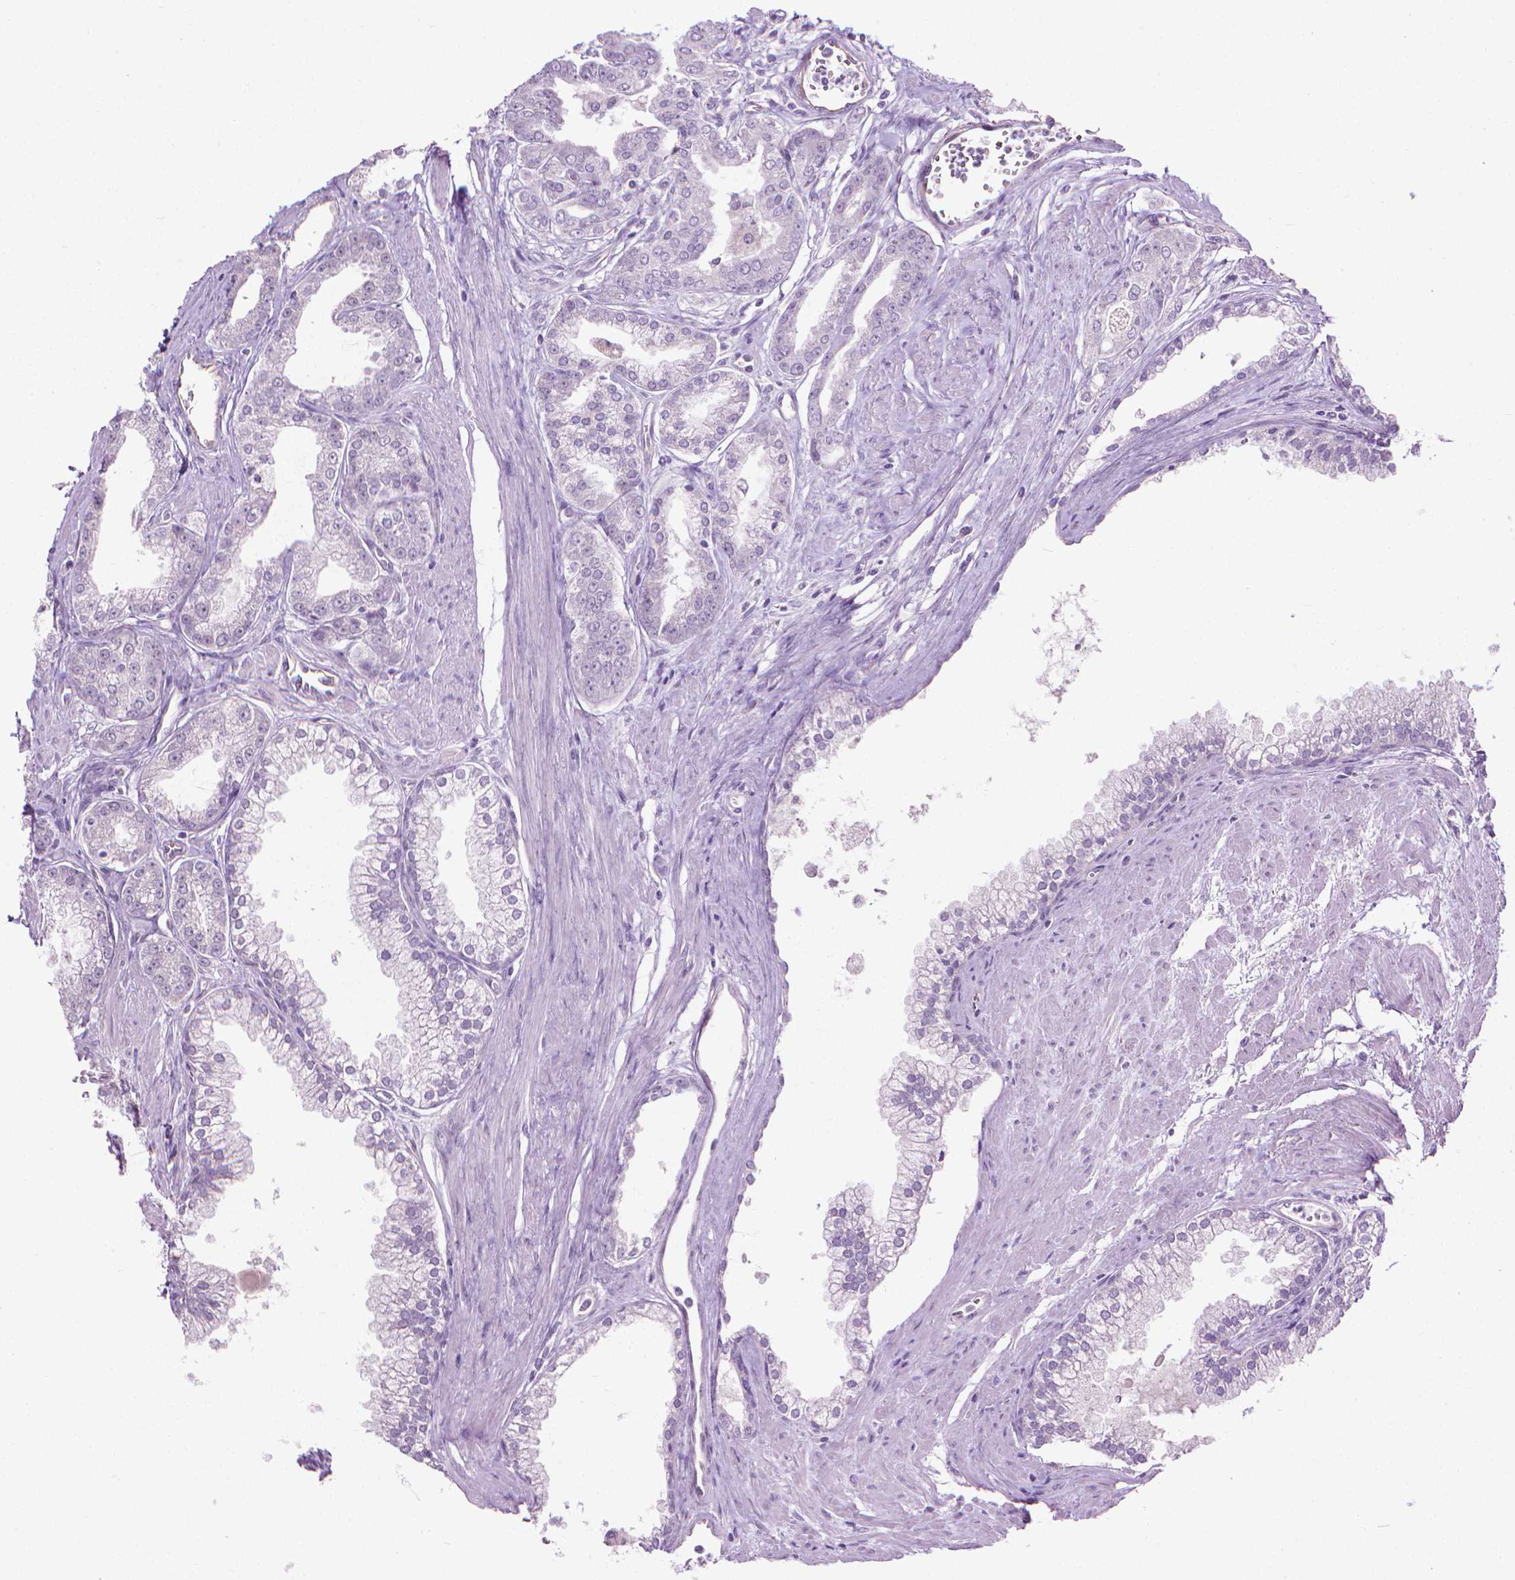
{"staining": {"intensity": "negative", "quantity": "none", "location": "none"}, "tissue": "prostate cancer", "cell_type": "Tumor cells", "image_type": "cancer", "snomed": [{"axis": "morphology", "description": "Adenocarcinoma, NOS"}, {"axis": "topography", "description": "Prostate"}], "caption": "DAB immunohistochemical staining of prostate cancer (adenocarcinoma) shows no significant positivity in tumor cells.", "gene": "KRT73", "patient": {"sex": "male", "age": 71}}